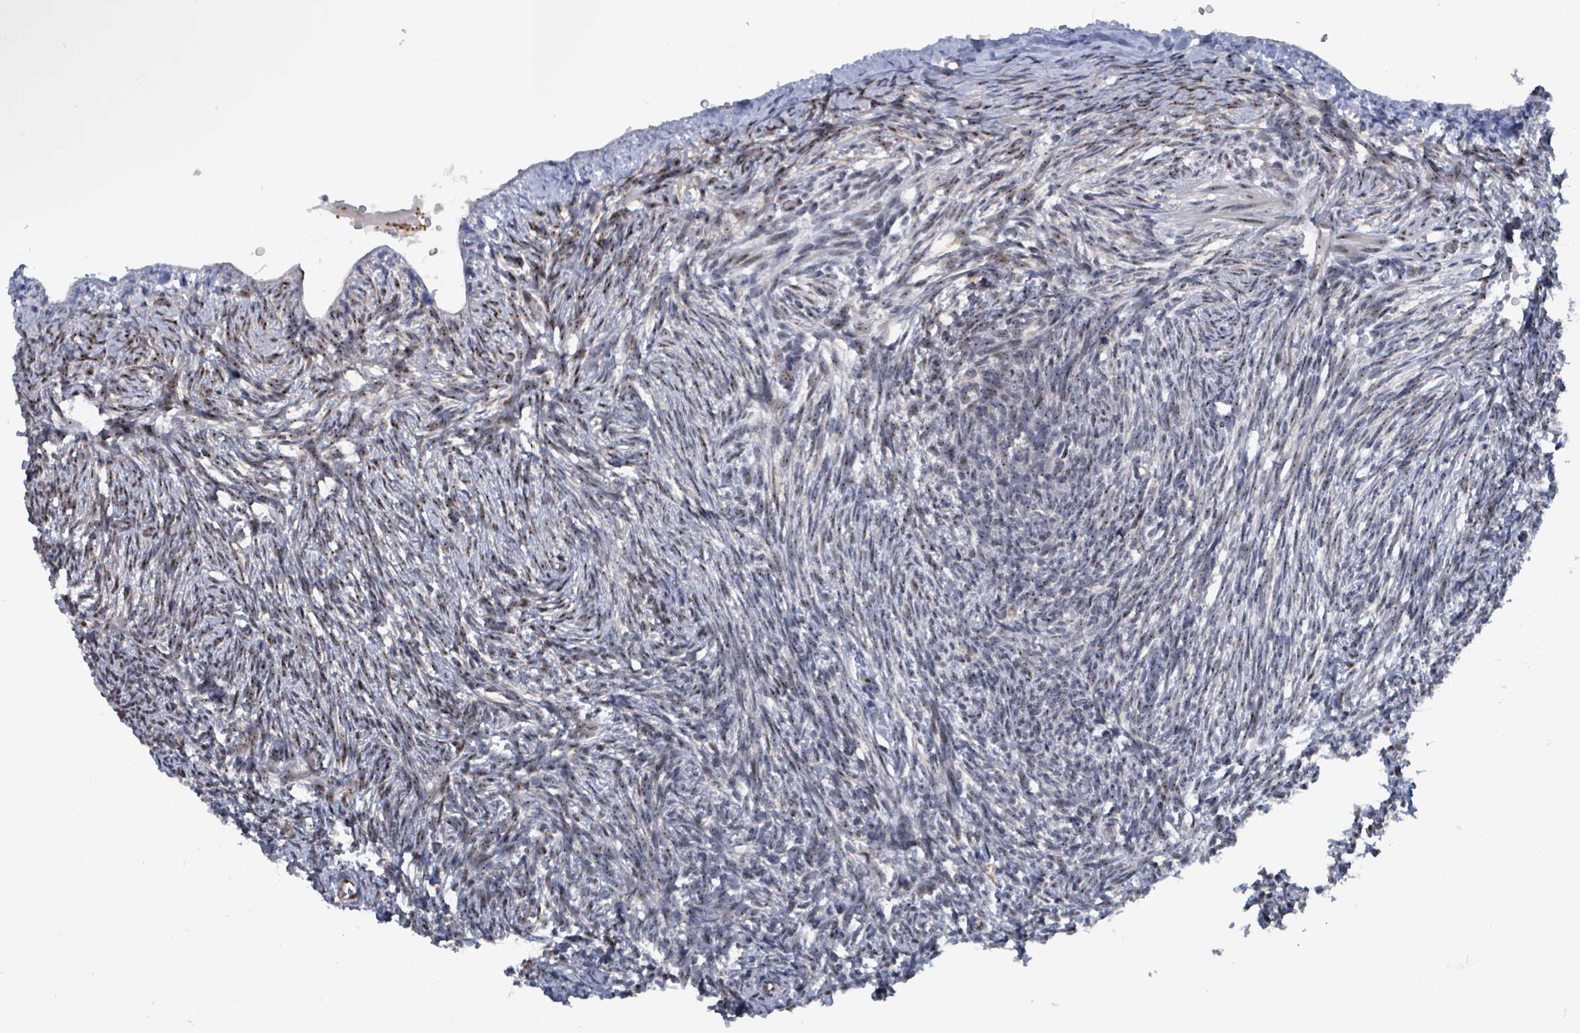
{"staining": {"intensity": "moderate", "quantity": "<25%", "location": "nuclear"}, "tissue": "ovary", "cell_type": "Ovarian stroma cells", "image_type": "normal", "snomed": [{"axis": "morphology", "description": "Normal tissue, NOS"}, {"axis": "topography", "description": "Ovary"}], "caption": "Normal ovary was stained to show a protein in brown. There is low levels of moderate nuclear expression in about <25% of ovarian stroma cells. (Brightfield microscopy of DAB IHC at high magnification).", "gene": "RRN3", "patient": {"sex": "female", "age": 51}}